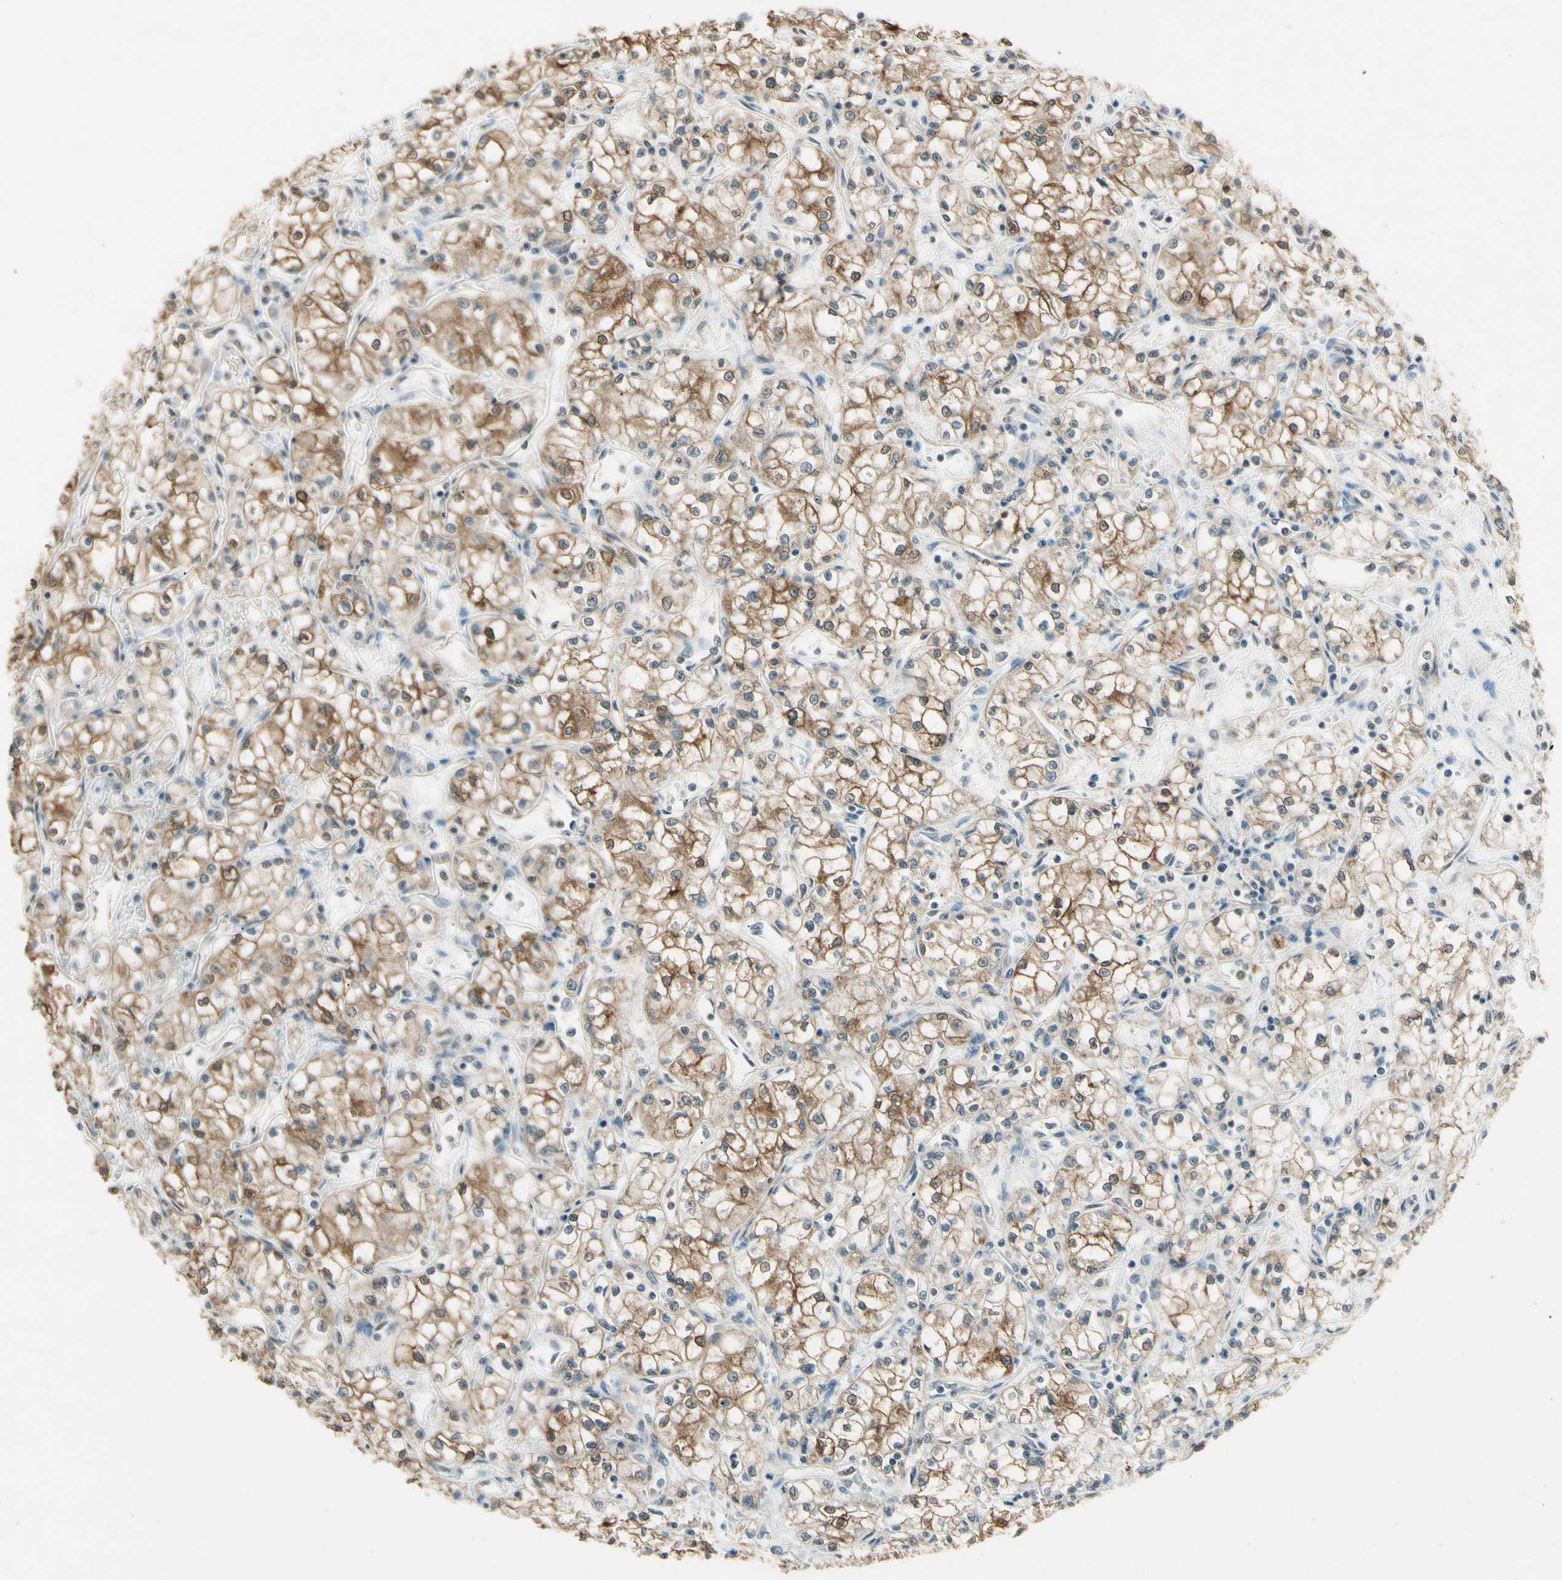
{"staining": {"intensity": "moderate", "quantity": ">75%", "location": "cytoplasmic/membranous"}, "tissue": "renal cancer", "cell_type": "Tumor cells", "image_type": "cancer", "snomed": [{"axis": "morphology", "description": "Normal tissue, NOS"}, {"axis": "morphology", "description": "Adenocarcinoma, NOS"}, {"axis": "topography", "description": "Kidney"}], "caption": "A micrograph of human renal adenocarcinoma stained for a protein shows moderate cytoplasmic/membranous brown staining in tumor cells.", "gene": "SGCA", "patient": {"sex": "male", "age": 59}}